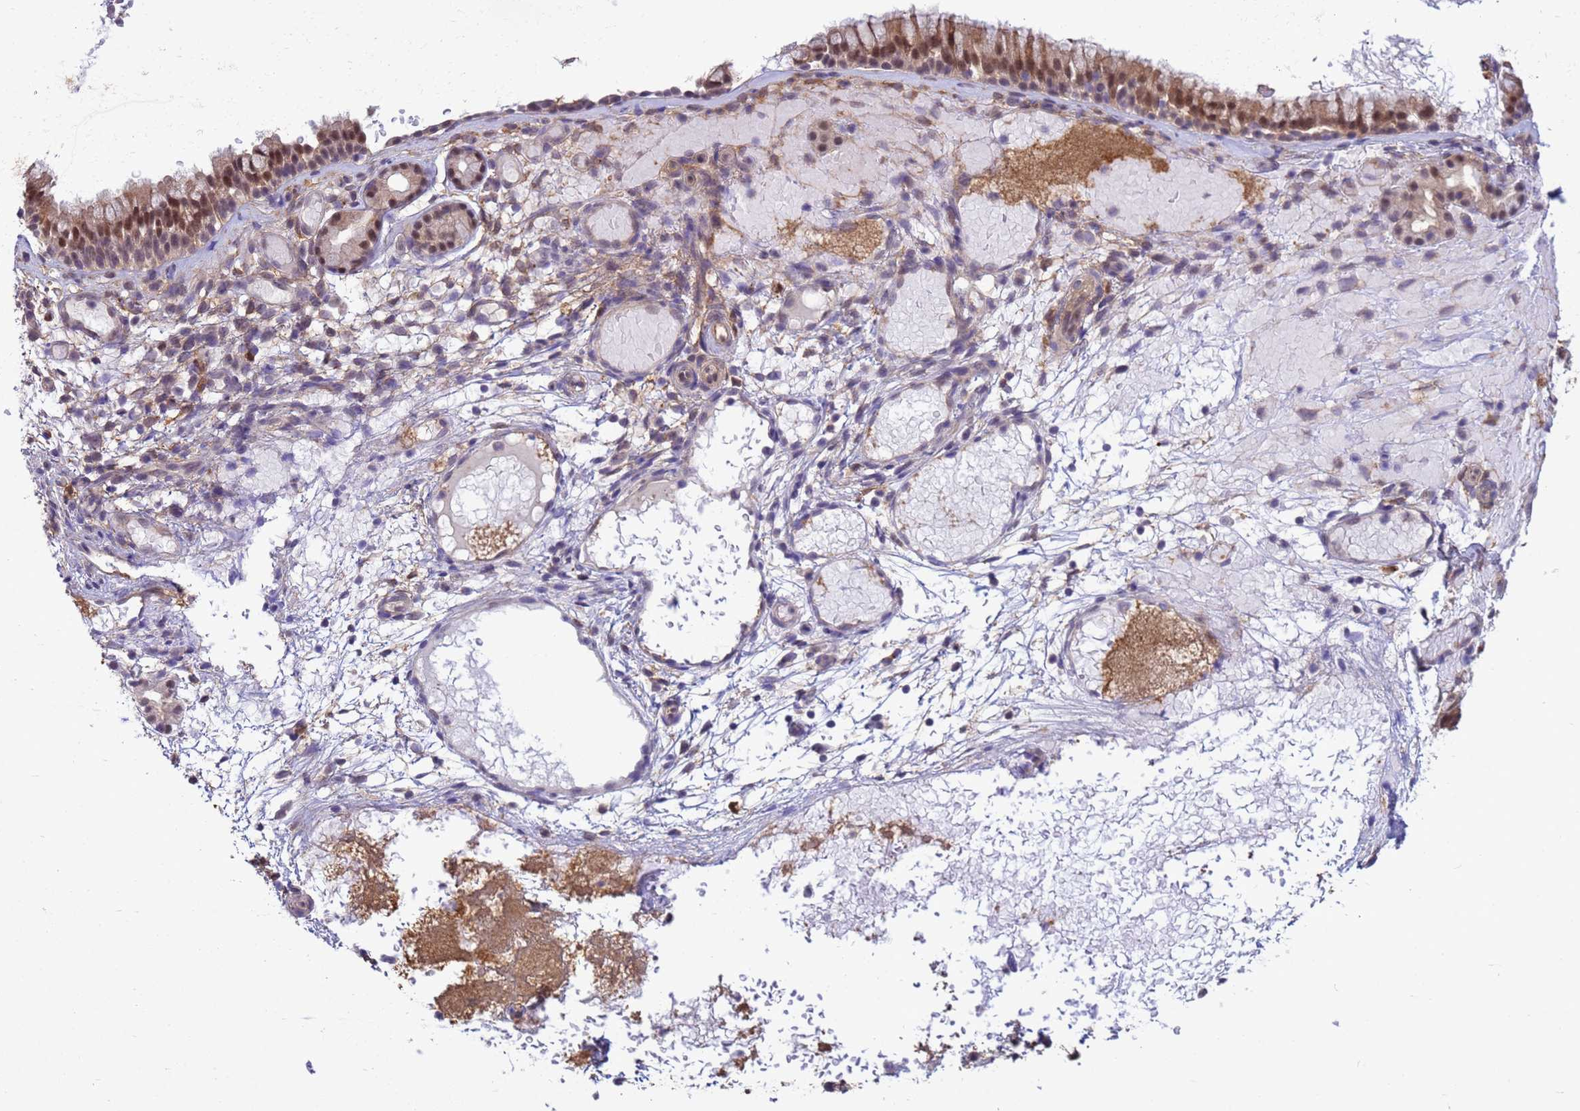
{"staining": {"intensity": "moderate", "quantity": "25%-75%", "location": "cytoplasmic/membranous,nuclear"}, "tissue": "nasopharynx", "cell_type": "Respiratory epithelial cells", "image_type": "normal", "snomed": [{"axis": "morphology", "description": "Normal tissue, NOS"}, {"axis": "topography", "description": "Nasopharynx"}], "caption": "A brown stain shows moderate cytoplasmic/membranous,nuclear staining of a protein in respiratory epithelial cells of normal human nasopharynx.", "gene": "NPEPPS", "patient": {"sex": "female", "age": 81}}